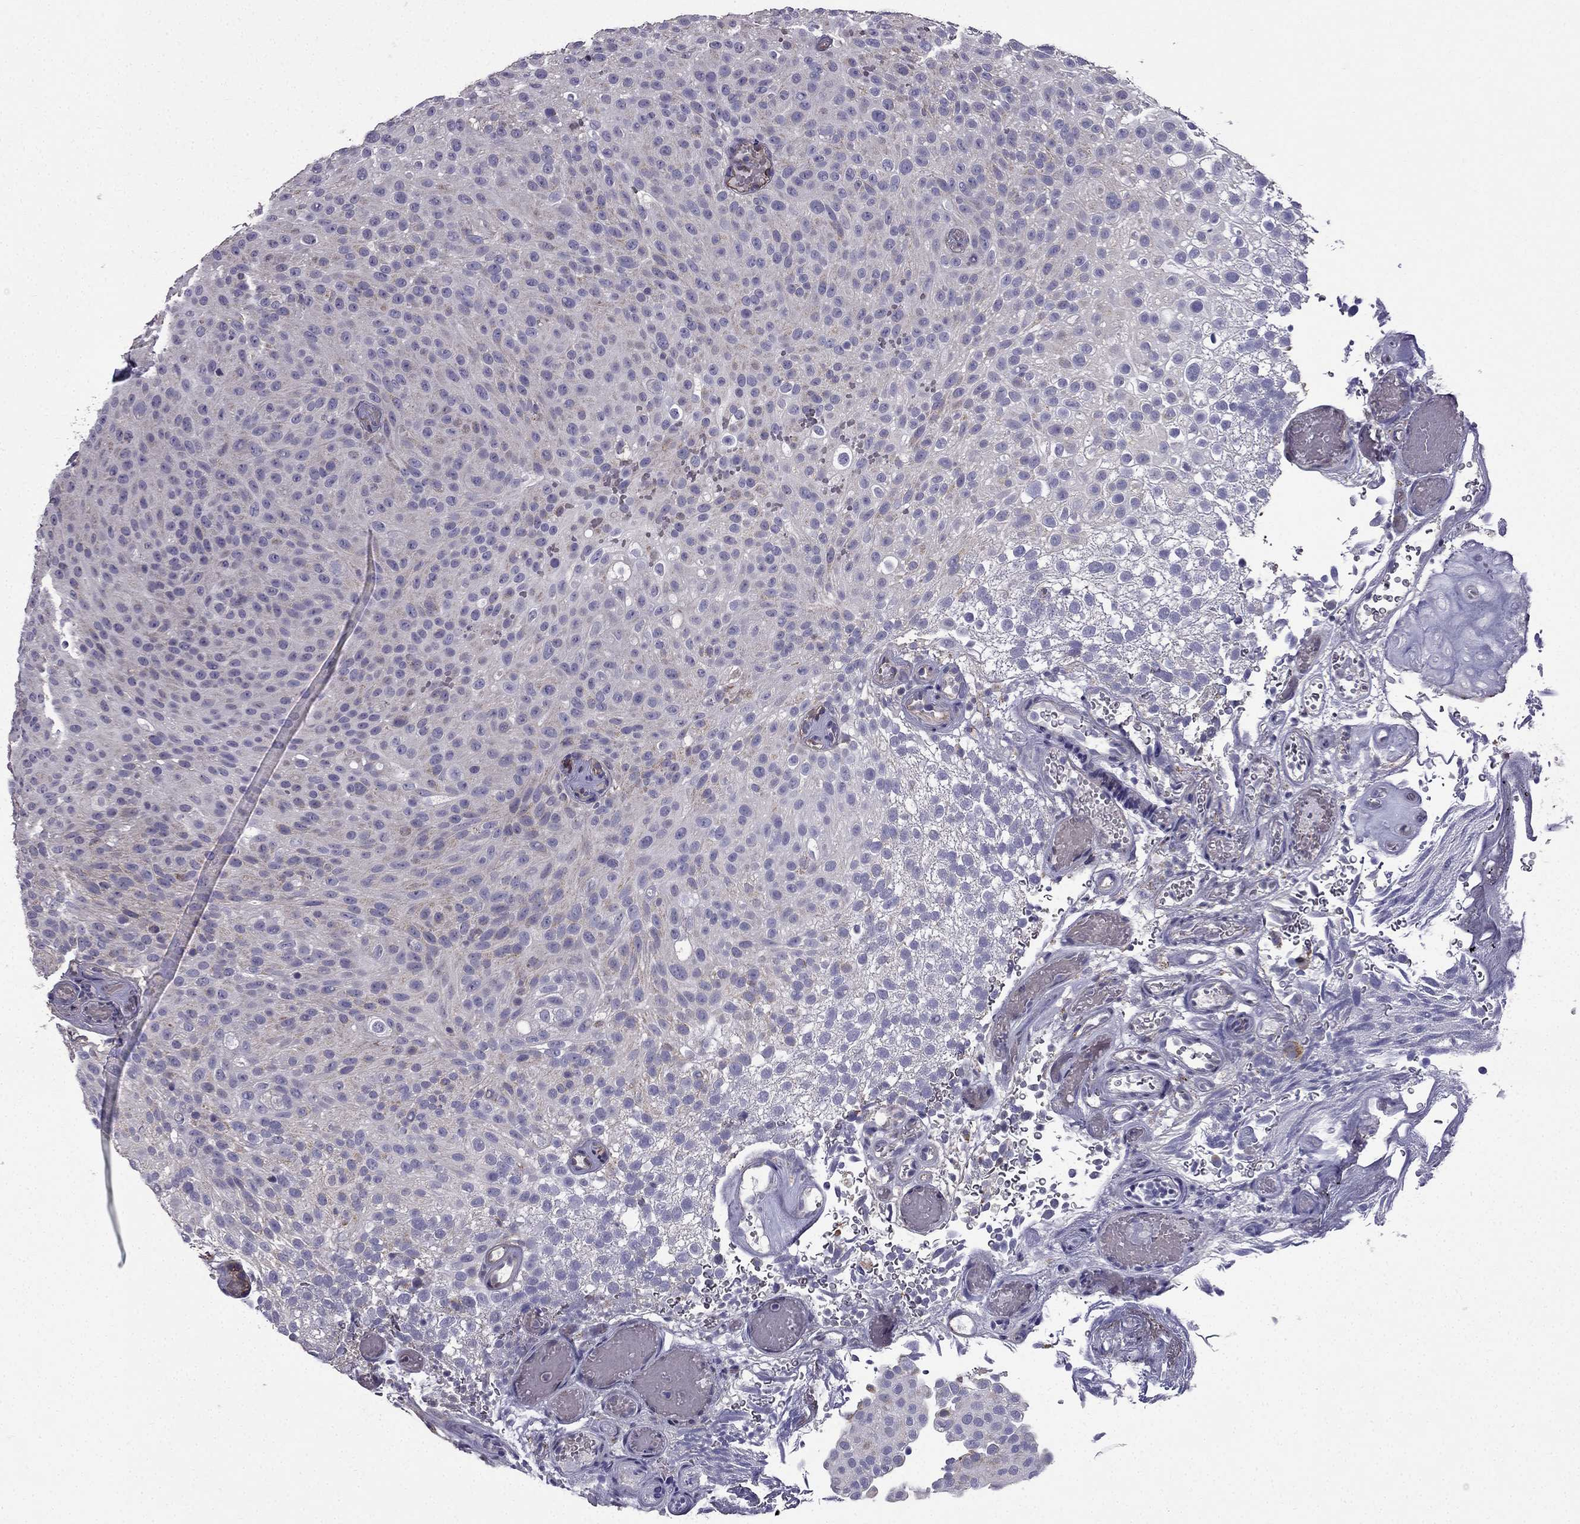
{"staining": {"intensity": "negative", "quantity": "none", "location": "none"}, "tissue": "urothelial cancer", "cell_type": "Tumor cells", "image_type": "cancer", "snomed": [{"axis": "morphology", "description": "Urothelial carcinoma, Low grade"}, {"axis": "topography", "description": "Urinary bladder"}], "caption": "A histopathology image of low-grade urothelial carcinoma stained for a protein demonstrates no brown staining in tumor cells.", "gene": "SLC6A2", "patient": {"sex": "male", "age": 78}}